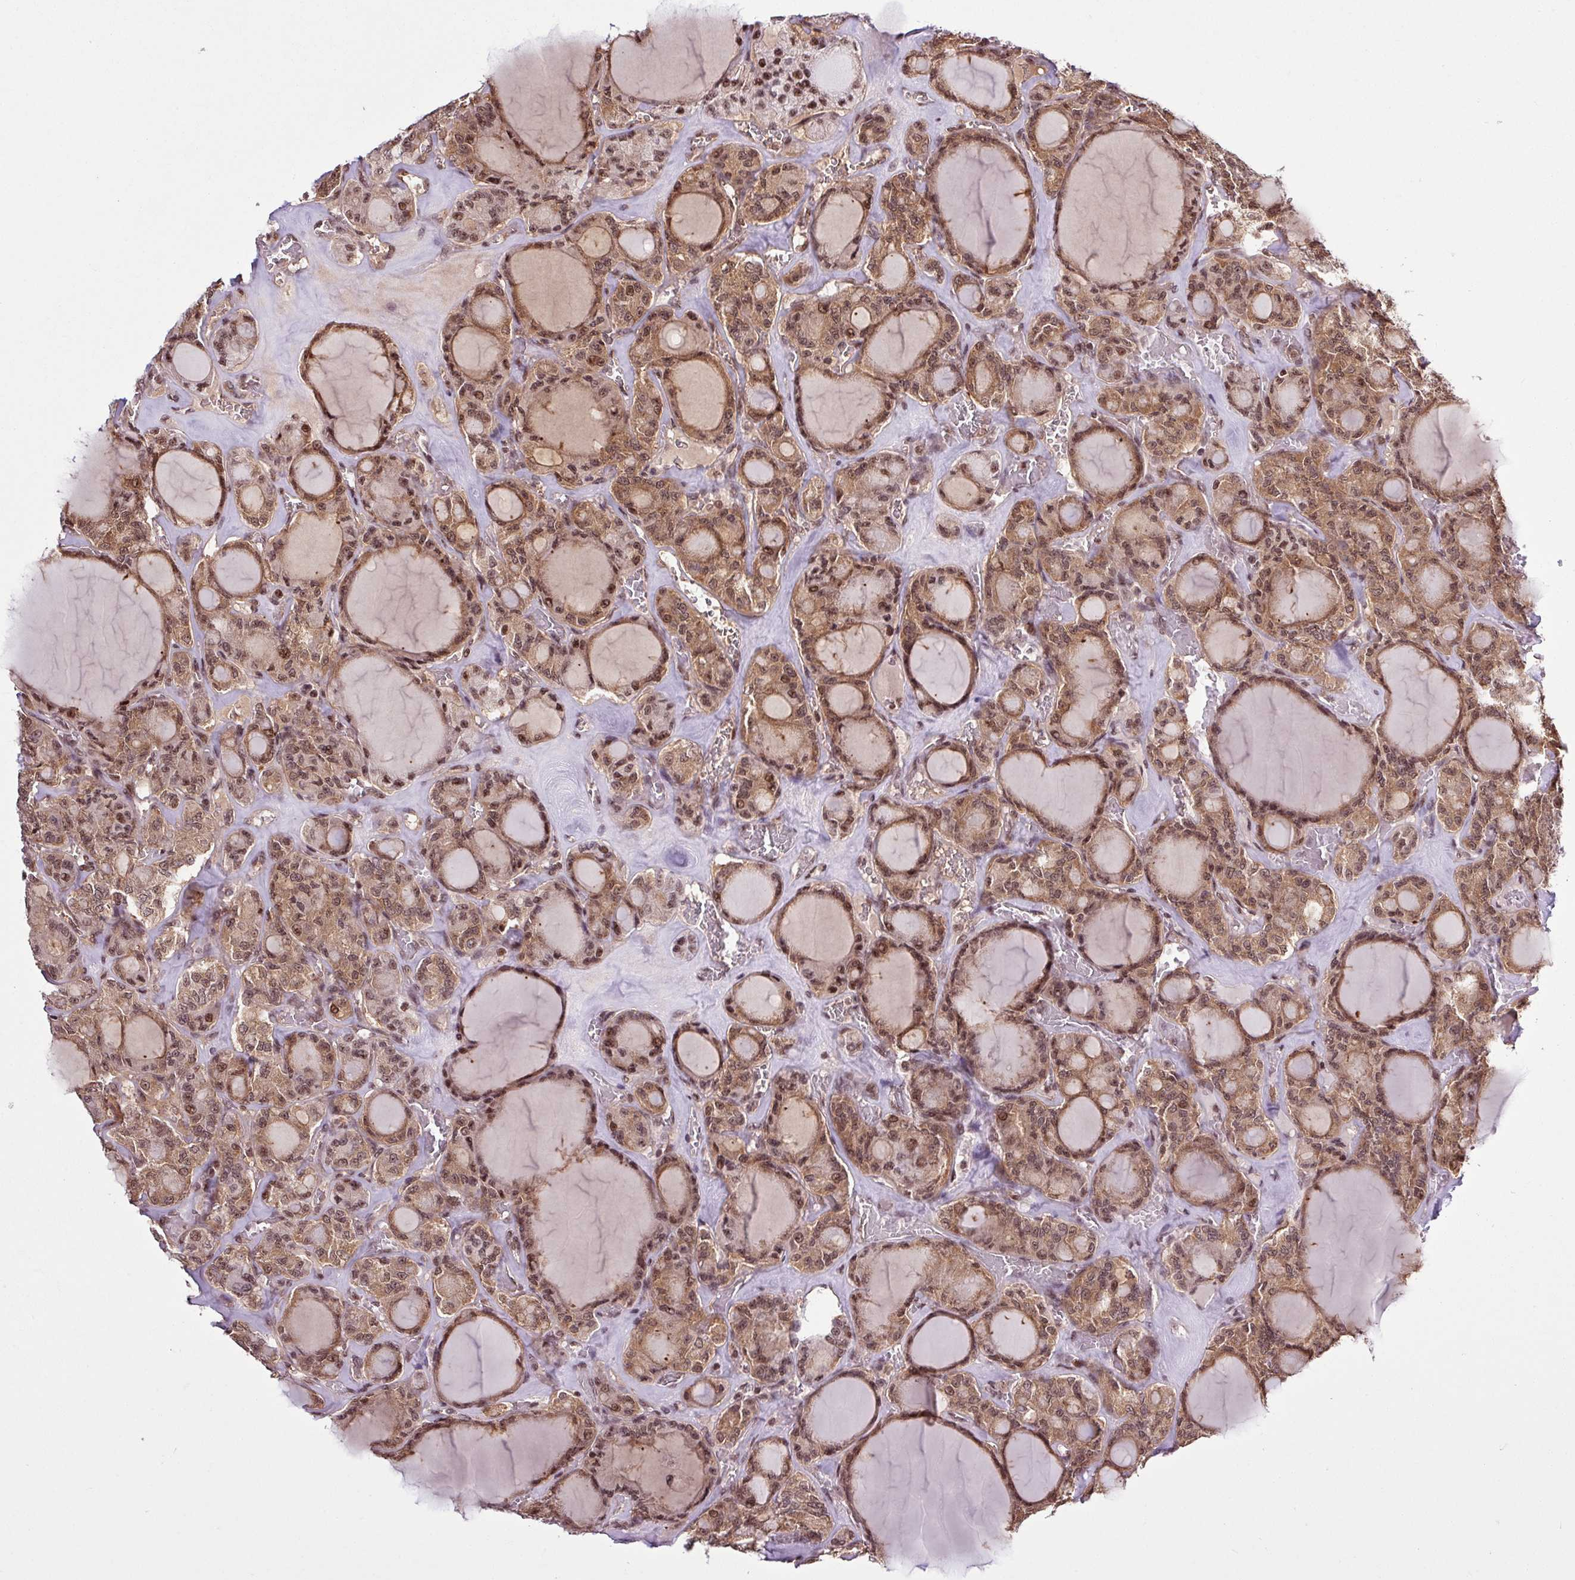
{"staining": {"intensity": "moderate", "quantity": ">75%", "location": "cytoplasmic/membranous,nuclear"}, "tissue": "thyroid cancer", "cell_type": "Tumor cells", "image_type": "cancer", "snomed": [{"axis": "morphology", "description": "Papillary adenocarcinoma, NOS"}, {"axis": "topography", "description": "Thyroid gland"}], "caption": "A brown stain labels moderate cytoplasmic/membranous and nuclear positivity of a protein in human papillary adenocarcinoma (thyroid) tumor cells.", "gene": "ITPKC", "patient": {"sex": "male", "age": 87}}